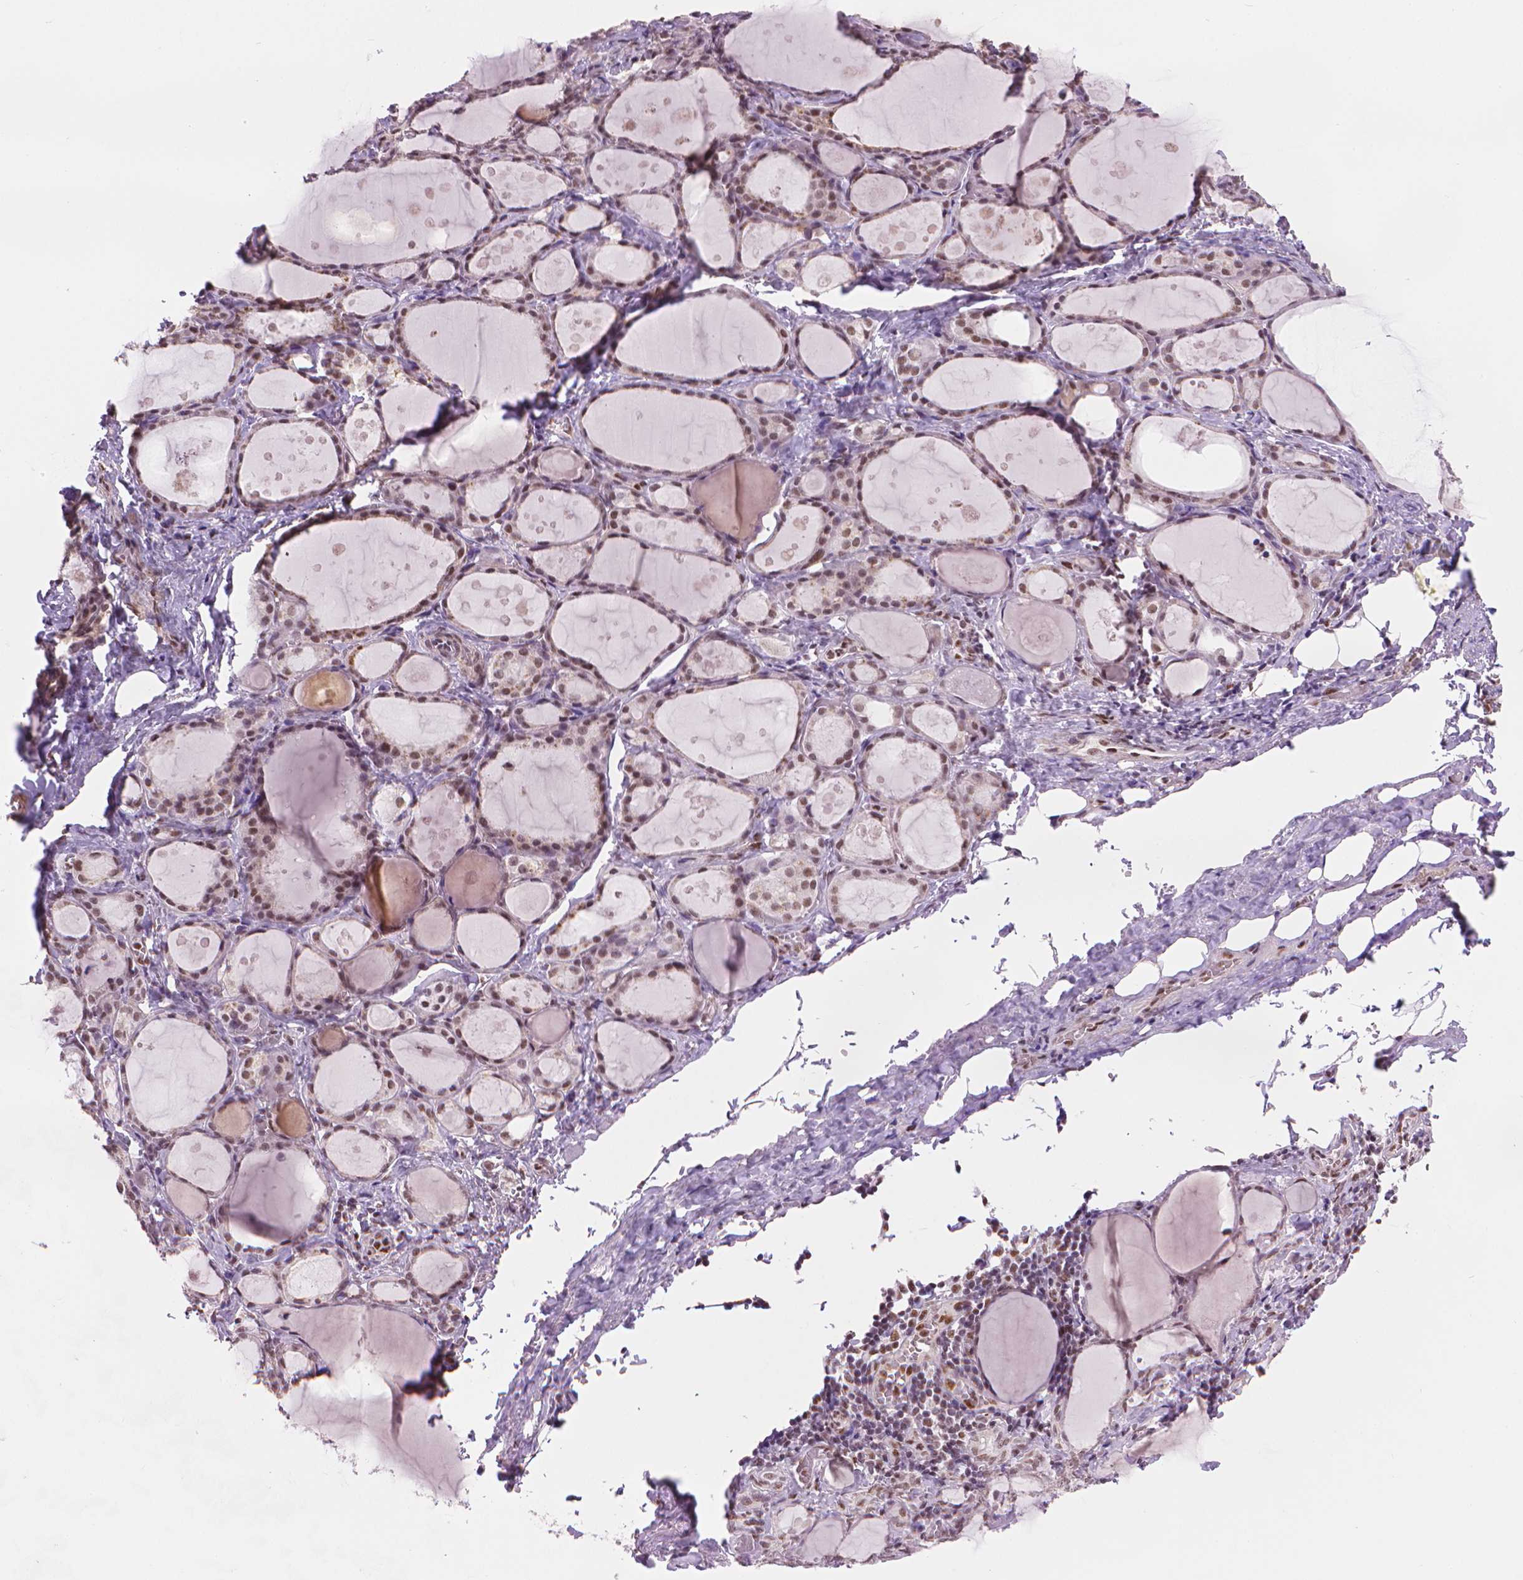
{"staining": {"intensity": "moderate", "quantity": ">75%", "location": "nuclear"}, "tissue": "thyroid gland", "cell_type": "Glandular cells", "image_type": "normal", "snomed": [{"axis": "morphology", "description": "Normal tissue, NOS"}, {"axis": "topography", "description": "Thyroid gland"}], "caption": "High-power microscopy captured an immunohistochemistry histopathology image of normal thyroid gland, revealing moderate nuclear positivity in approximately >75% of glandular cells.", "gene": "UBN1", "patient": {"sex": "male", "age": 68}}